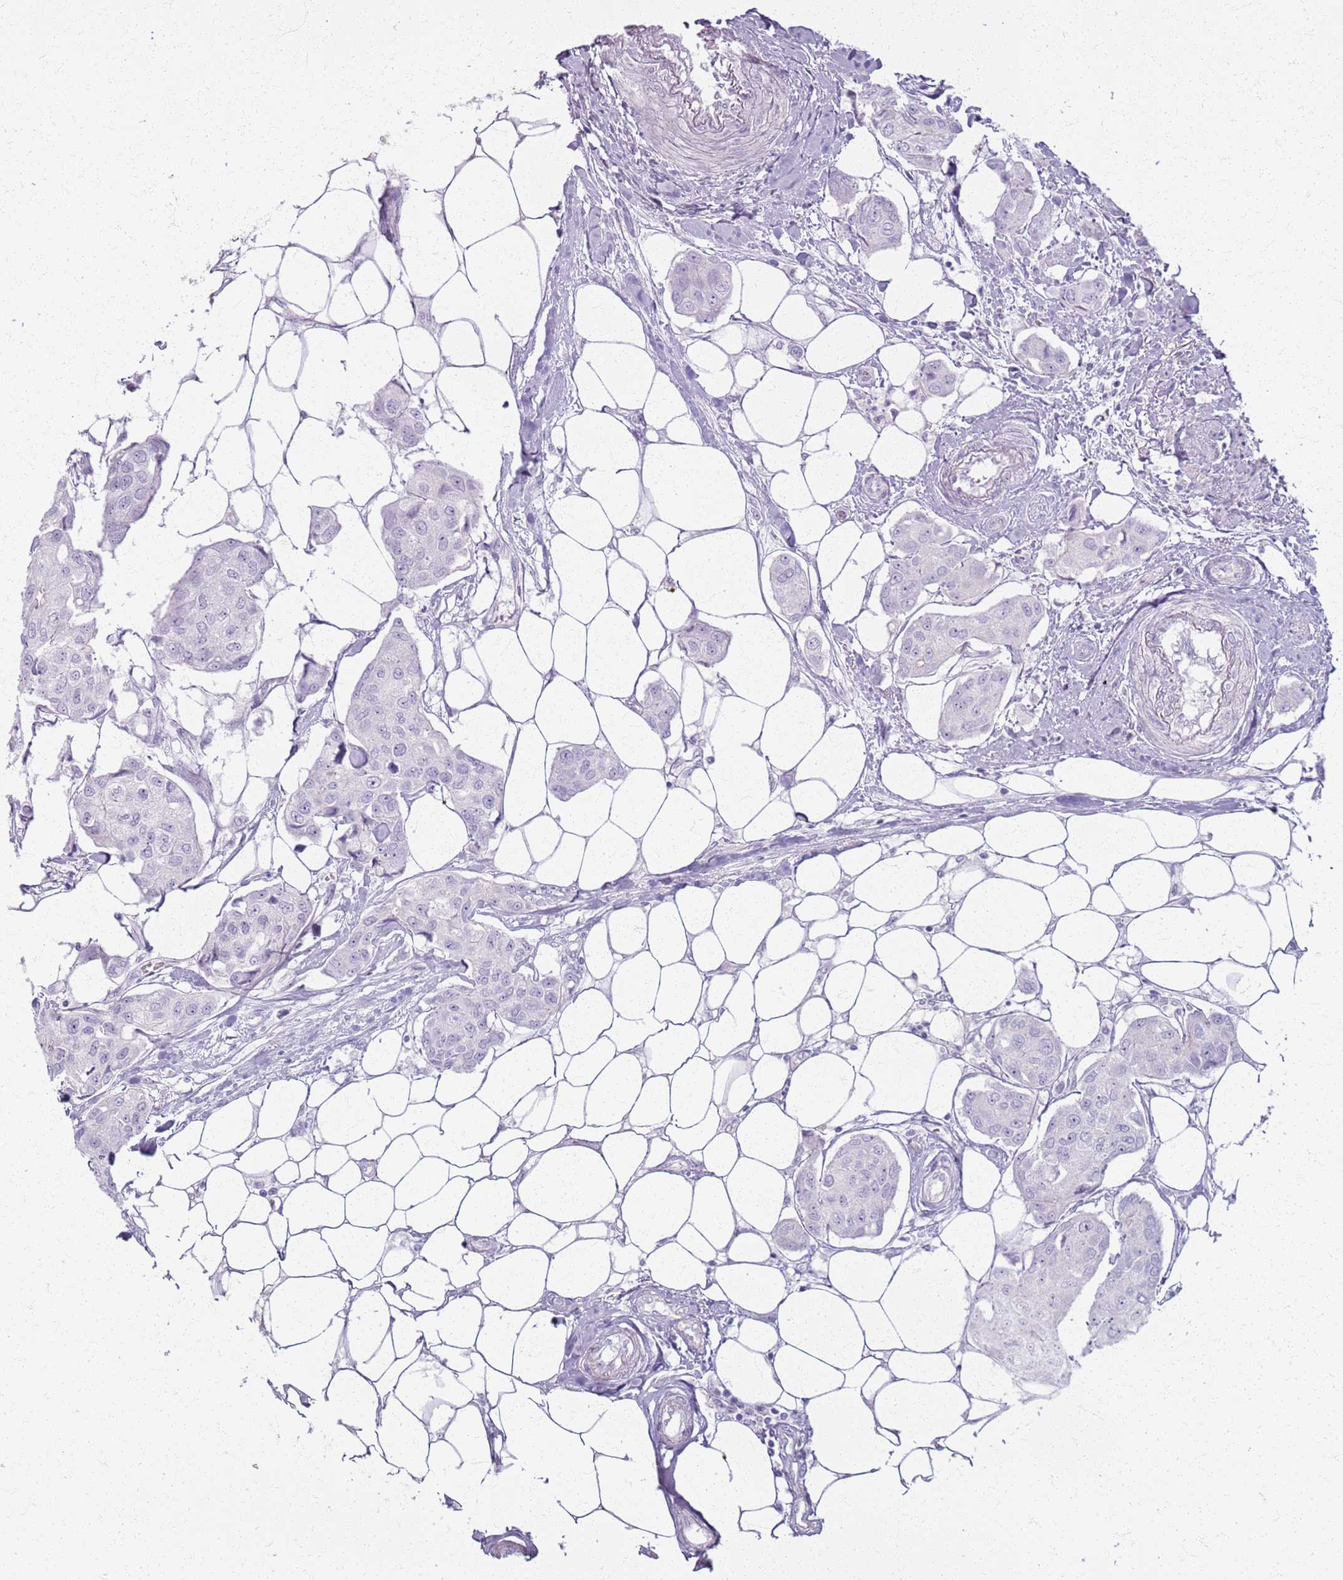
{"staining": {"intensity": "negative", "quantity": "none", "location": "none"}, "tissue": "breast cancer", "cell_type": "Tumor cells", "image_type": "cancer", "snomed": [{"axis": "morphology", "description": "Duct carcinoma"}, {"axis": "topography", "description": "Breast"}, {"axis": "topography", "description": "Lymph node"}], "caption": "Tumor cells are negative for brown protein staining in breast cancer.", "gene": "CSRP3", "patient": {"sex": "female", "age": 80}}